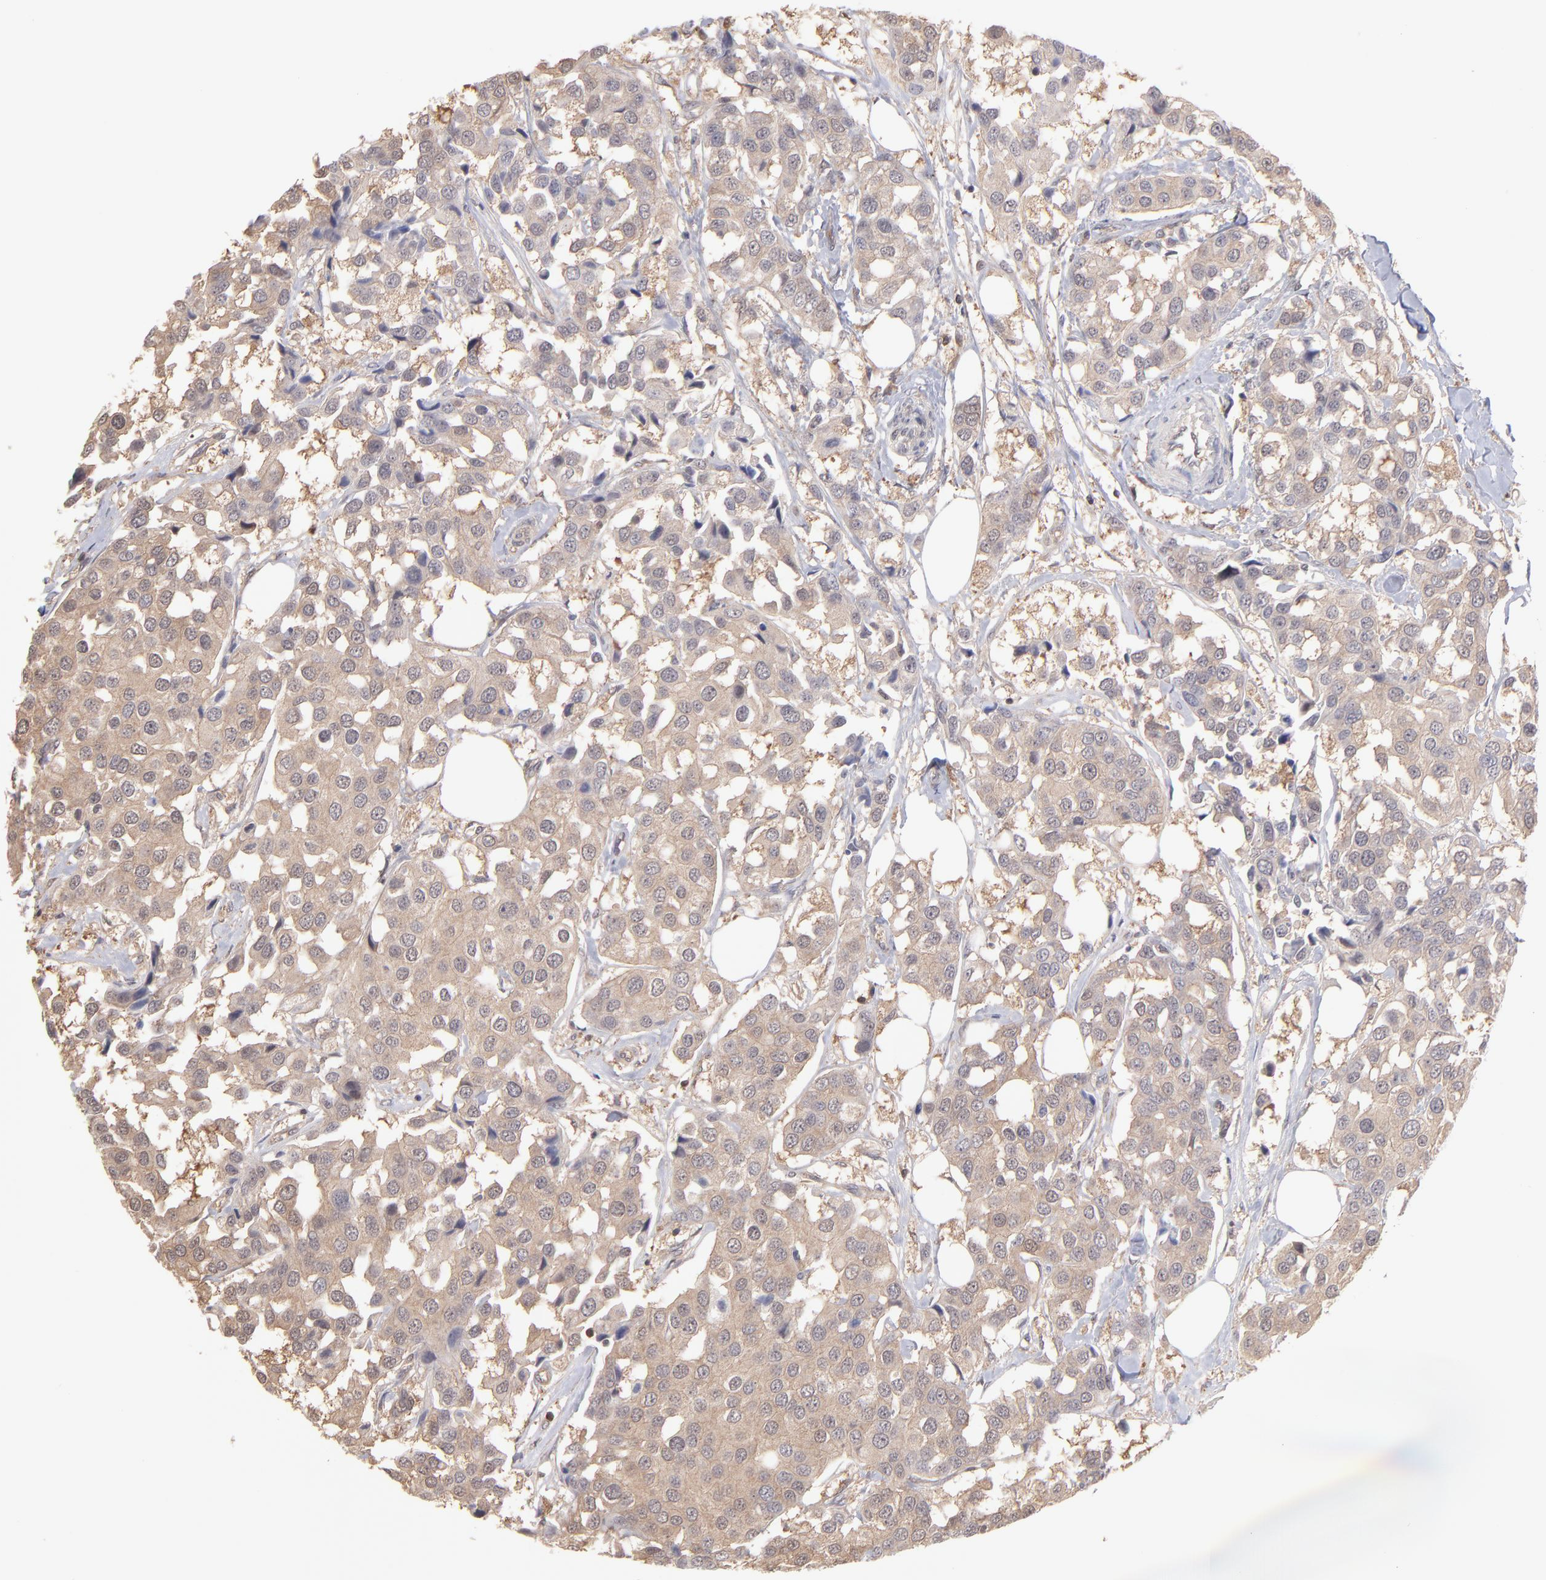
{"staining": {"intensity": "moderate", "quantity": ">75%", "location": "cytoplasmic/membranous"}, "tissue": "breast cancer", "cell_type": "Tumor cells", "image_type": "cancer", "snomed": [{"axis": "morphology", "description": "Duct carcinoma"}, {"axis": "topography", "description": "Breast"}], "caption": "IHC (DAB (3,3'-diaminobenzidine)) staining of human invasive ductal carcinoma (breast) demonstrates moderate cytoplasmic/membranous protein positivity in approximately >75% of tumor cells.", "gene": "MAP2K2", "patient": {"sex": "female", "age": 80}}